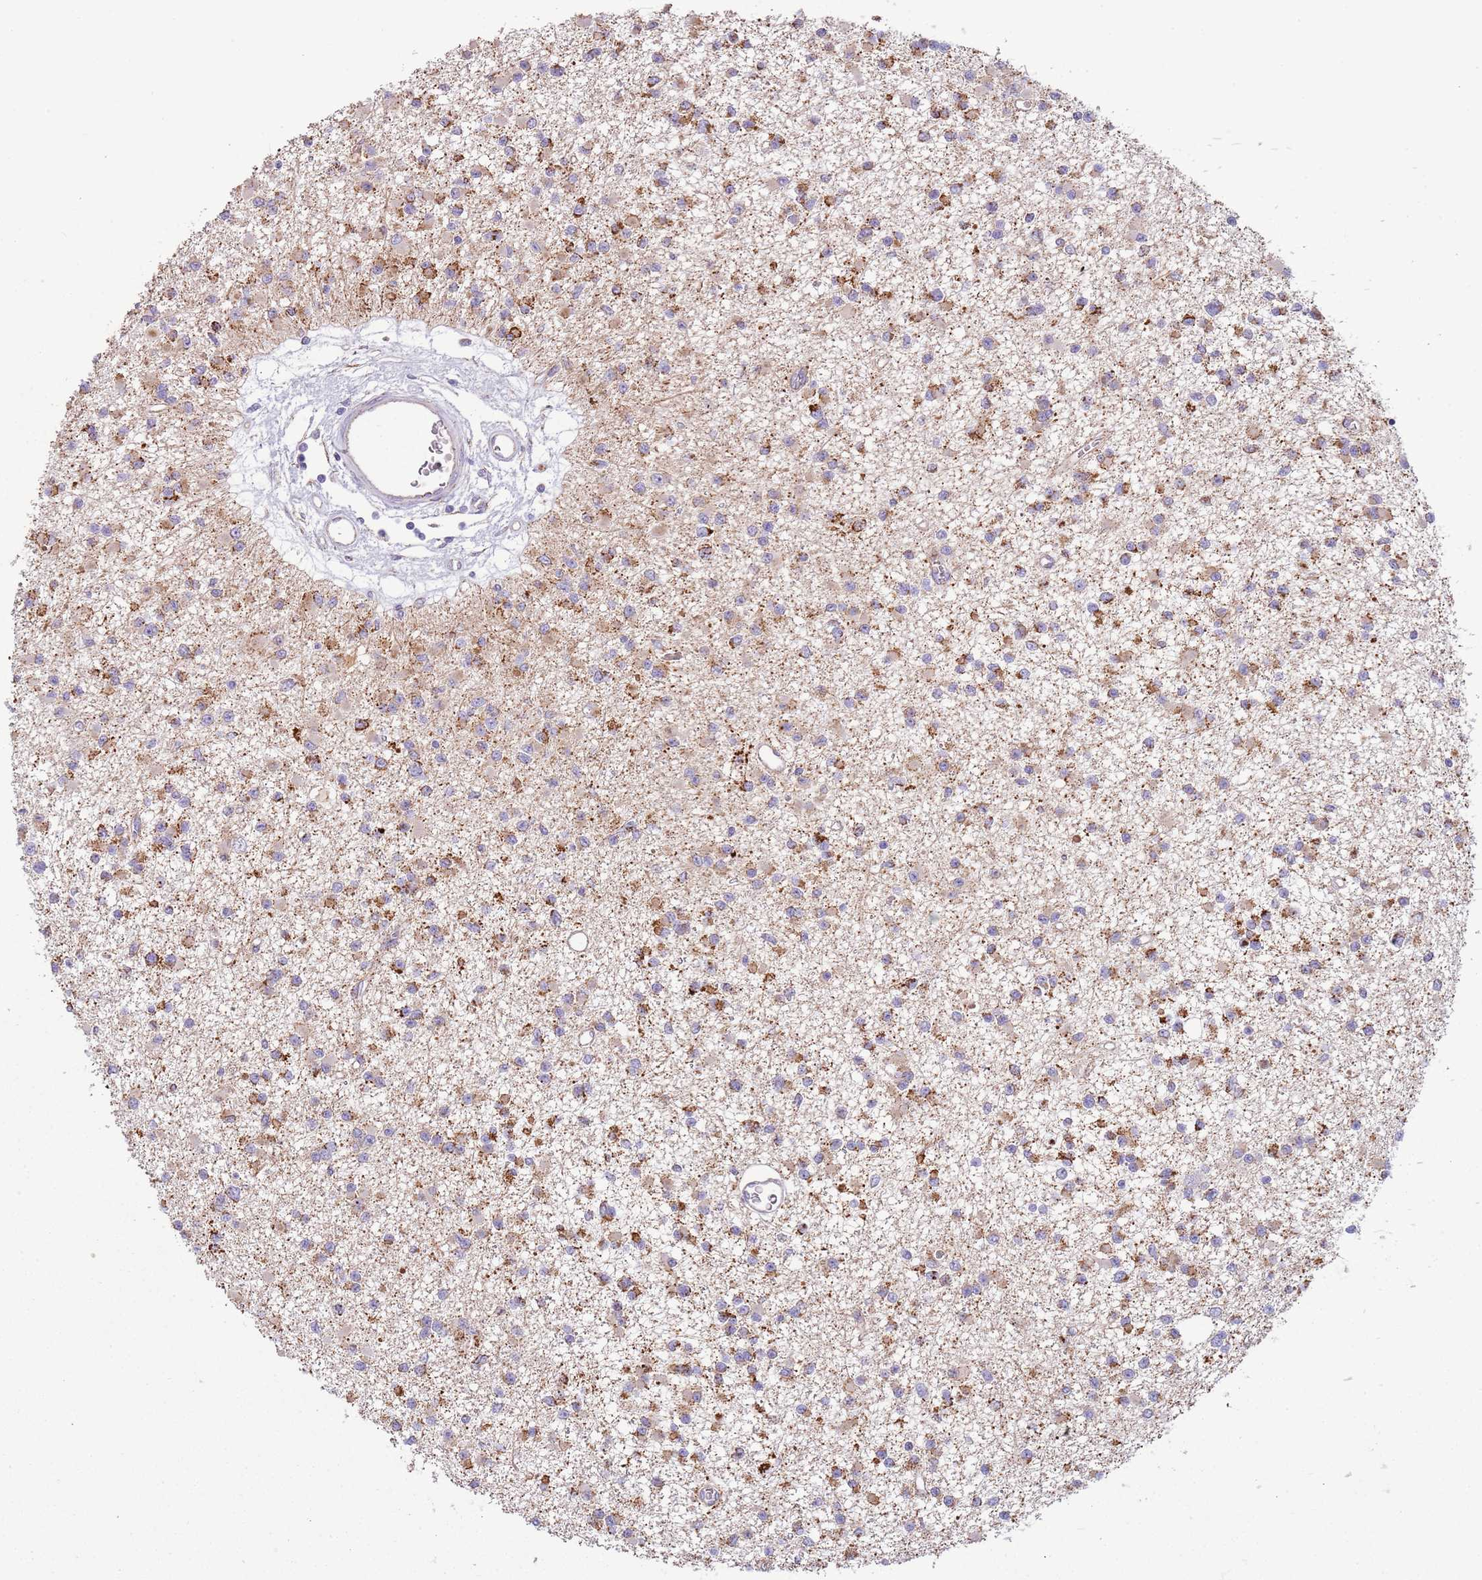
{"staining": {"intensity": "moderate", "quantity": ">75%", "location": "cytoplasmic/membranous"}, "tissue": "glioma", "cell_type": "Tumor cells", "image_type": "cancer", "snomed": [{"axis": "morphology", "description": "Glioma, malignant, Low grade"}, {"axis": "topography", "description": "Brain"}], "caption": "High-magnification brightfield microscopy of glioma stained with DAB (brown) and counterstained with hematoxylin (blue). tumor cells exhibit moderate cytoplasmic/membranous expression is appreciated in about>75% of cells.", "gene": "RNF222", "patient": {"sex": "female", "age": 22}}